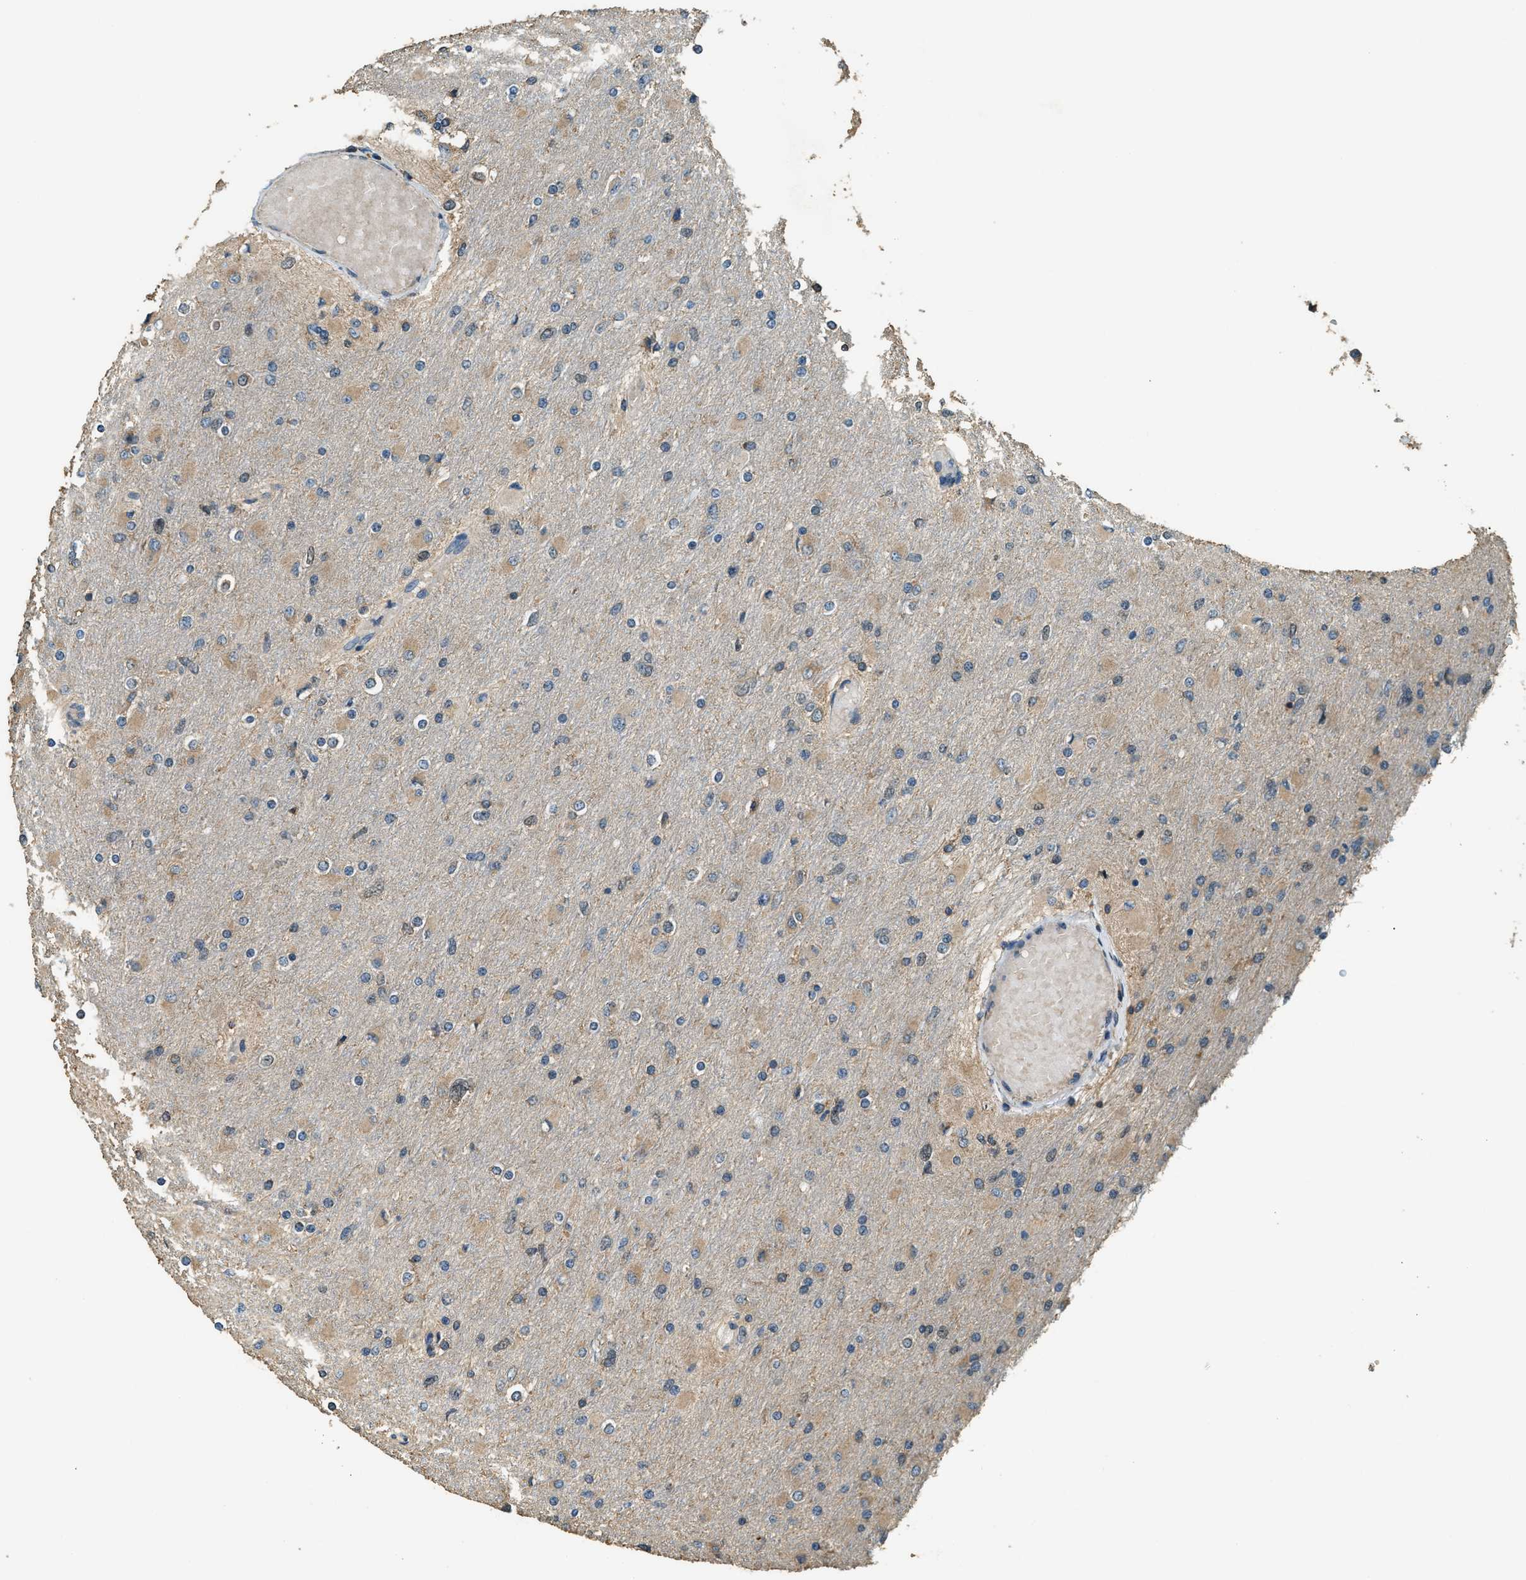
{"staining": {"intensity": "weak", "quantity": ">75%", "location": "cytoplasmic/membranous"}, "tissue": "glioma", "cell_type": "Tumor cells", "image_type": "cancer", "snomed": [{"axis": "morphology", "description": "Glioma, malignant, High grade"}, {"axis": "topography", "description": "Cerebral cortex"}], "caption": "Glioma stained with a protein marker reveals weak staining in tumor cells.", "gene": "ERGIC1", "patient": {"sex": "female", "age": 36}}